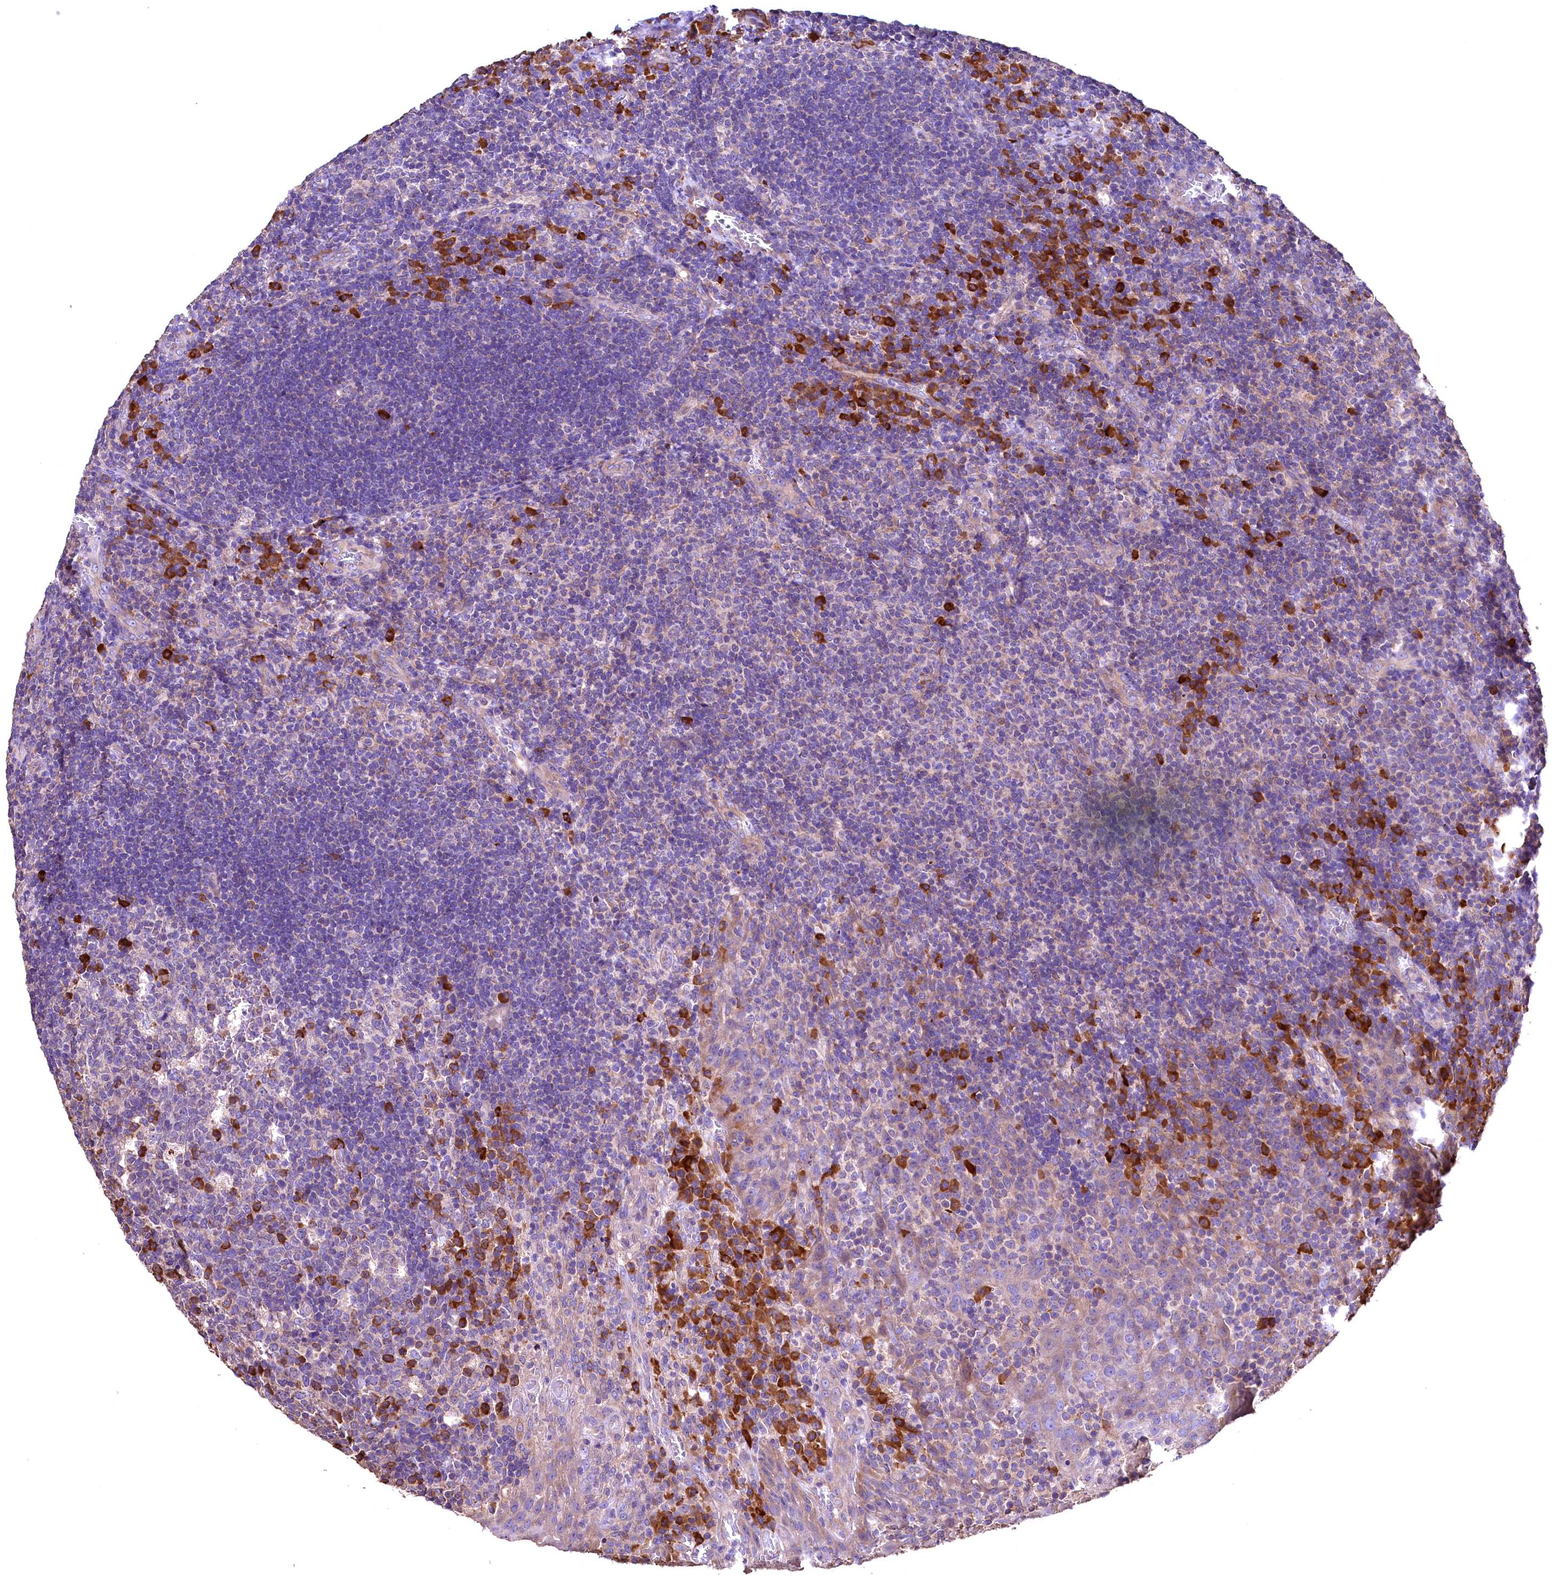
{"staining": {"intensity": "negative", "quantity": "none", "location": "none"}, "tissue": "tonsil", "cell_type": "Germinal center cells", "image_type": "normal", "snomed": [{"axis": "morphology", "description": "Normal tissue, NOS"}, {"axis": "topography", "description": "Tonsil"}], "caption": "Photomicrograph shows no significant protein positivity in germinal center cells of unremarkable tonsil.", "gene": "ENKD1", "patient": {"sex": "male", "age": 17}}